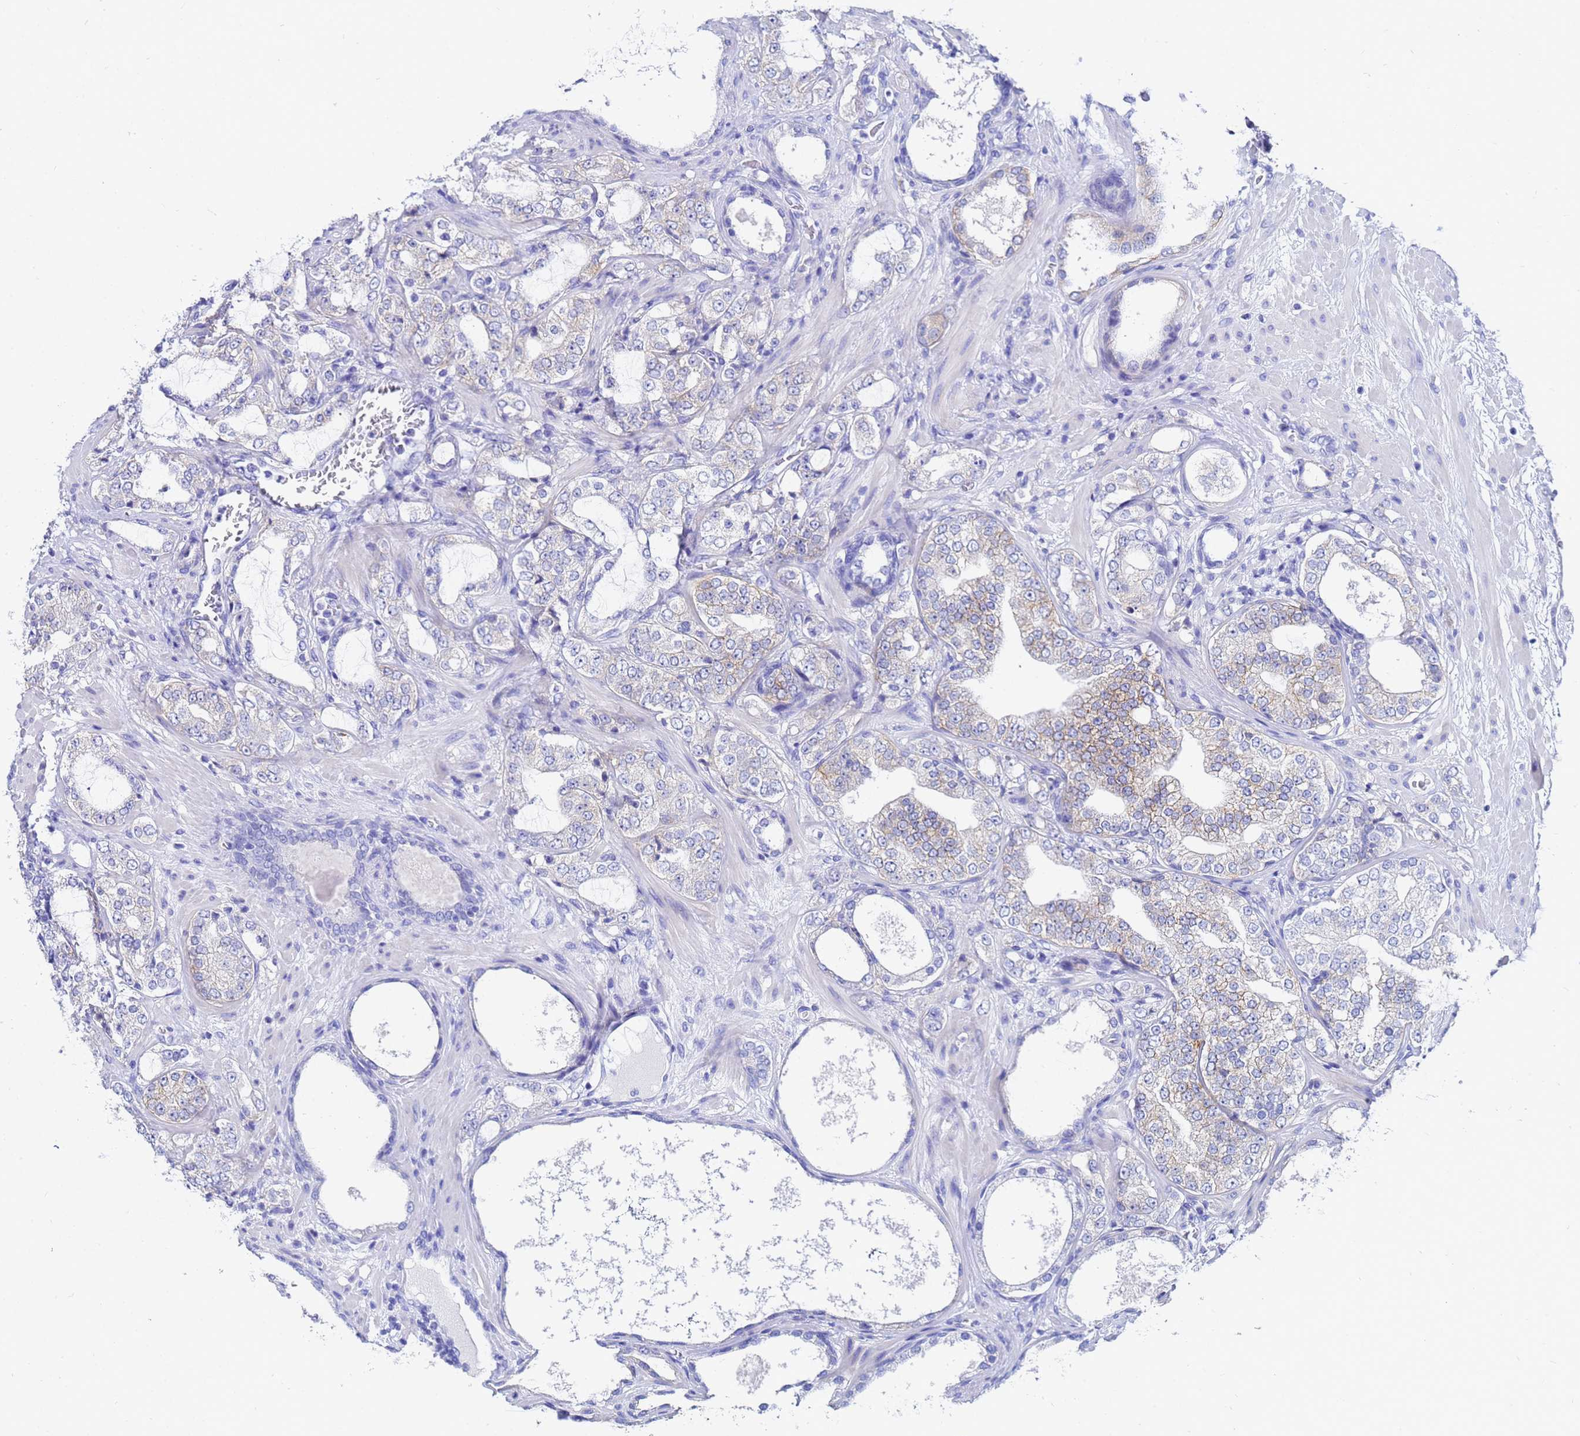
{"staining": {"intensity": "weak", "quantity": "<25%", "location": "cytoplasmic/membranous"}, "tissue": "prostate cancer", "cell_type": "Tumor cells", "image_type": "cancer", "snomed": [{"axis": "morphology", "description": "Adenocarcinoma, High grade"}, {"axis": "topography", "description": "Prostate"}], "caption": "Human prostate cancer (high-grade adenocarcinoma) stained for a protein using immunohistochemistry (IHC) demonstrates no positivity in tumor cells.", "gene": "C2orf72", "patient": {"sex": "male", "age": 64}}